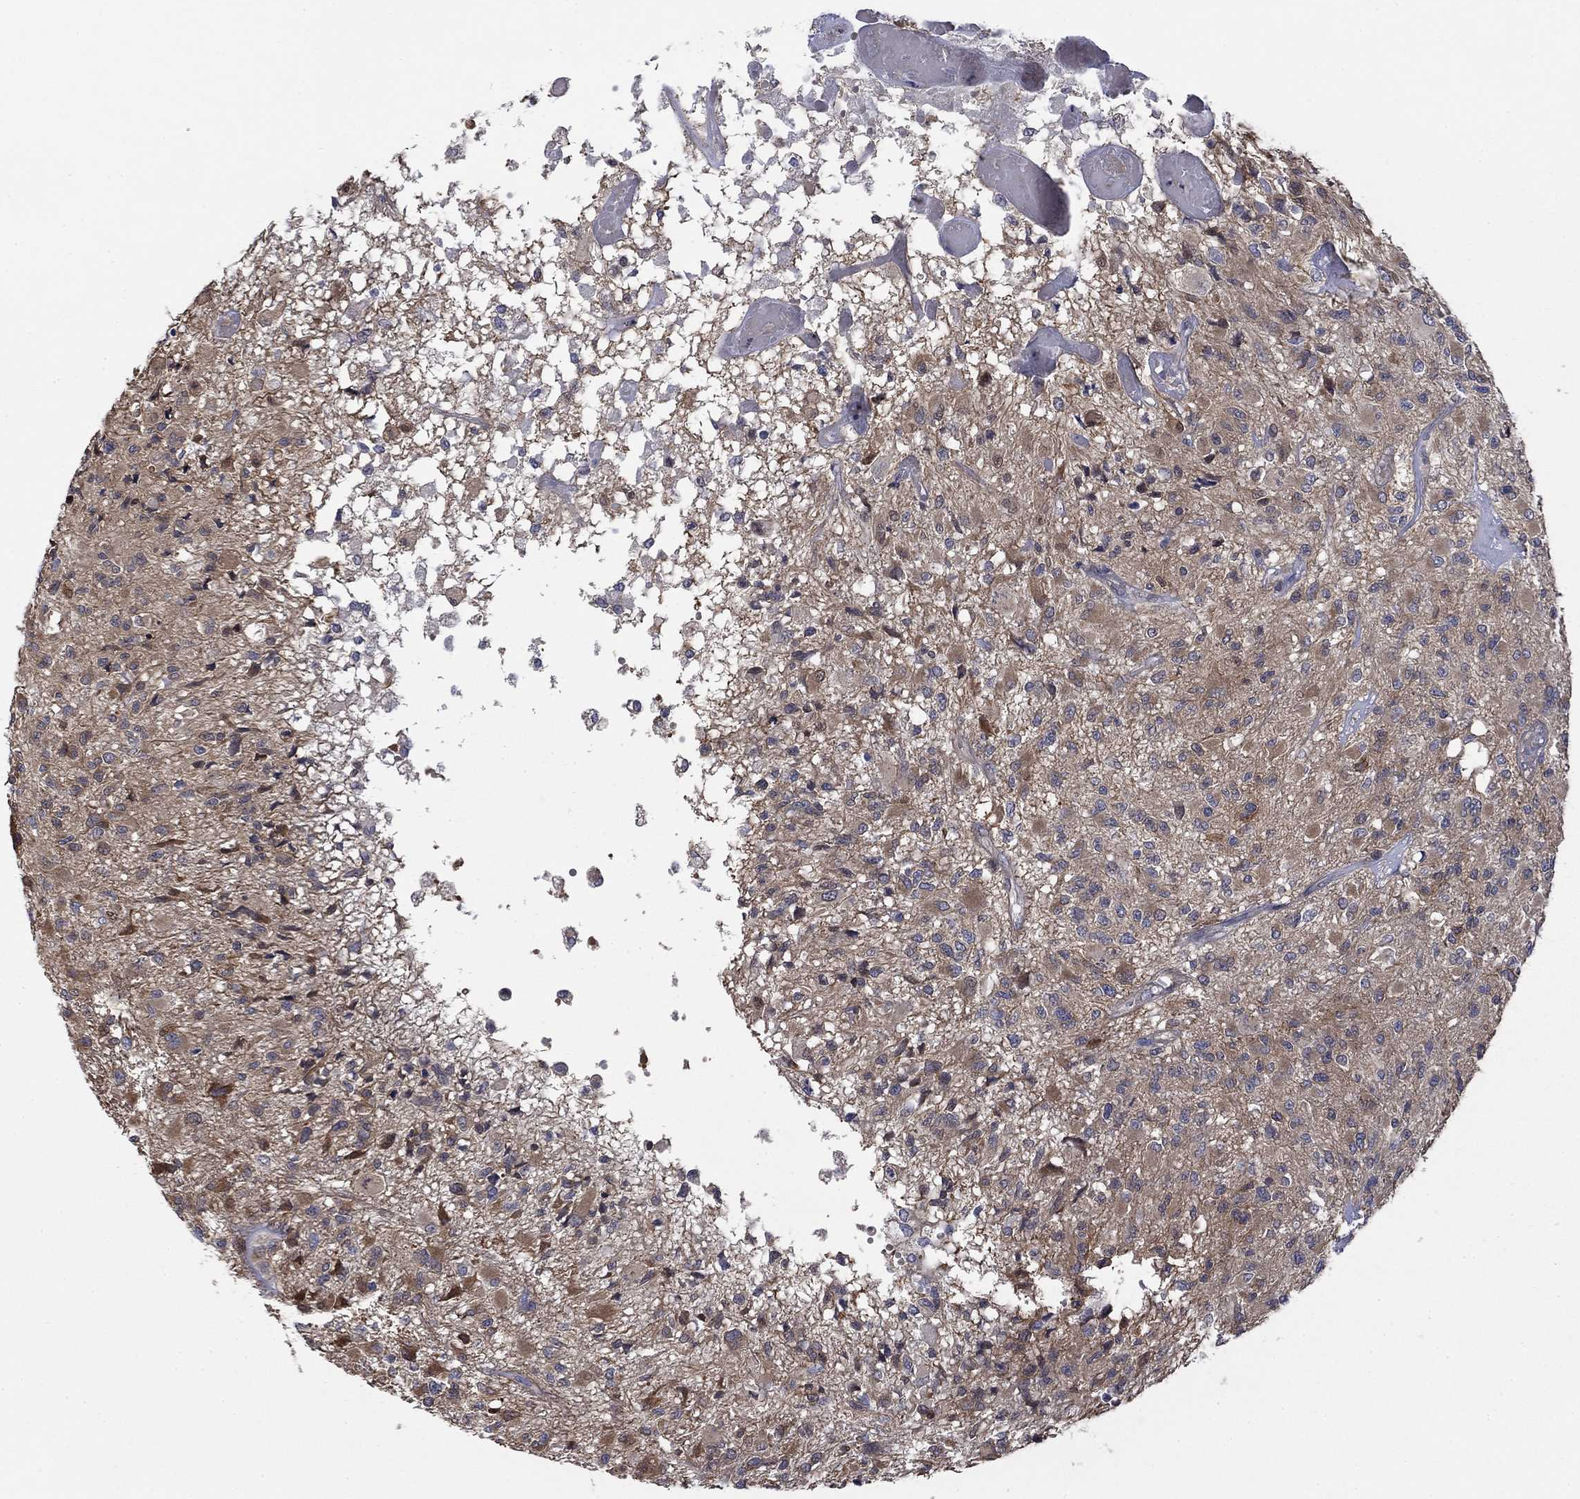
{"staining": {"intensity": "negative", "quantity": "none", "location": "none"}, "tissue": "glioma", "cell_type": "Tumor cells", "image_type": "cancer", "snomed": [{"axis": "morphology", "description": "Glioma, malignant, High grade"}, {"axis": "topography", "description": "Brain"}], "caption": "Tumor cells are negative for brown protein staining in high-grade glioma (malignant).", "gene": "PDZD2", "patient": {"sex": "female", "age": 63}}